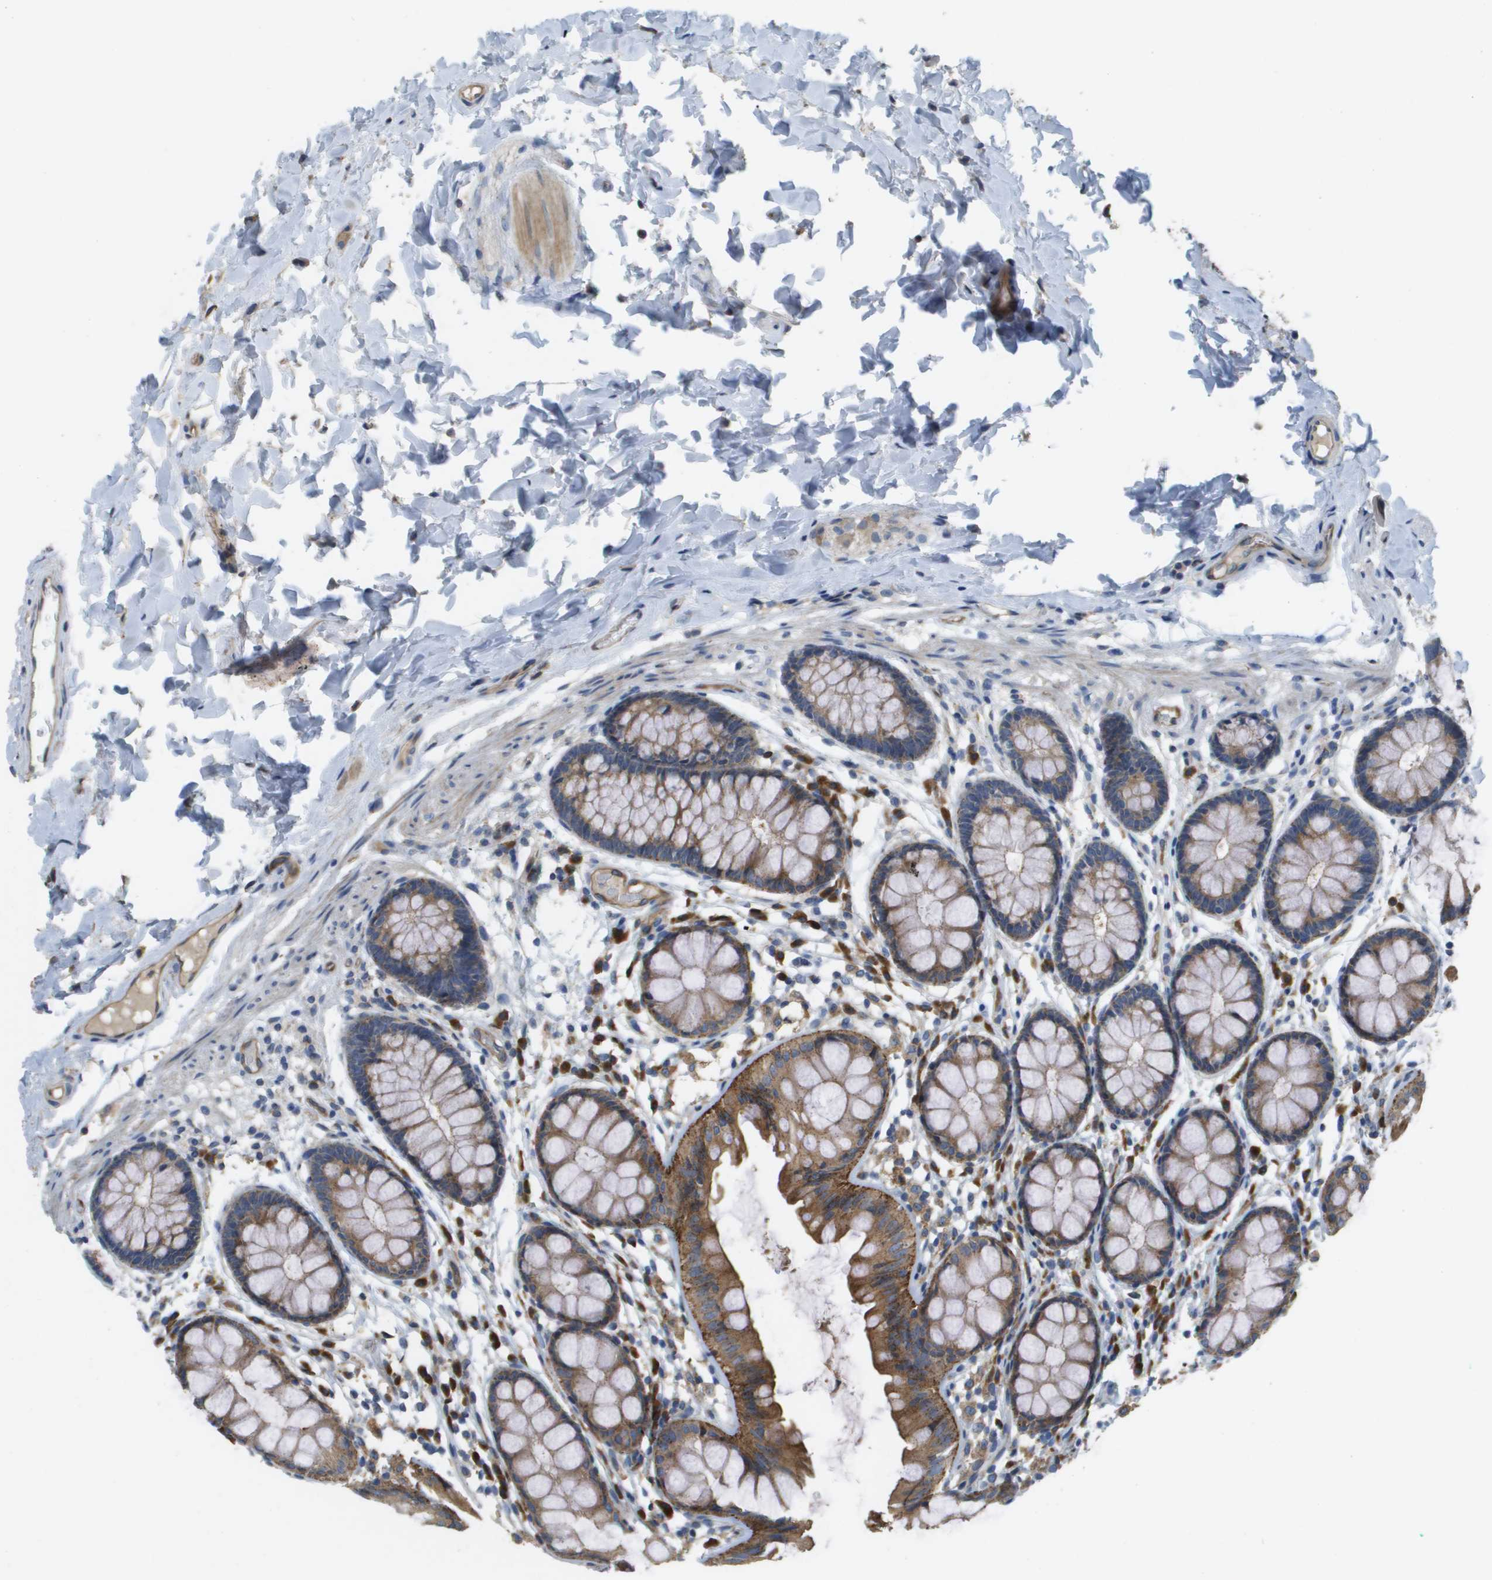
{"staining": {"intensity": "moderate", "quantity": ">75%", "location": "cytoplasmic/membranous"}, "tissue": "colon", "cell_type": "Endothelial cells", "image_type": "normal", "snomed": [{"axis": "morphology", "description": "Normal tissue, NOS"}, {"axis": "topography", "description": "Colon"}], "caption": "Immunohistochemistry histopathology image of unremarkable colon: human colon stained using IHC exhibits medium levels of moderate protein expression localized specifically in the cytoplasmic/membranous of endothelial cells, appearing as a cytoplasmic/membranous brown color.", "gene": "CASP10", "patient": {"sex": "female", "age": 56}}